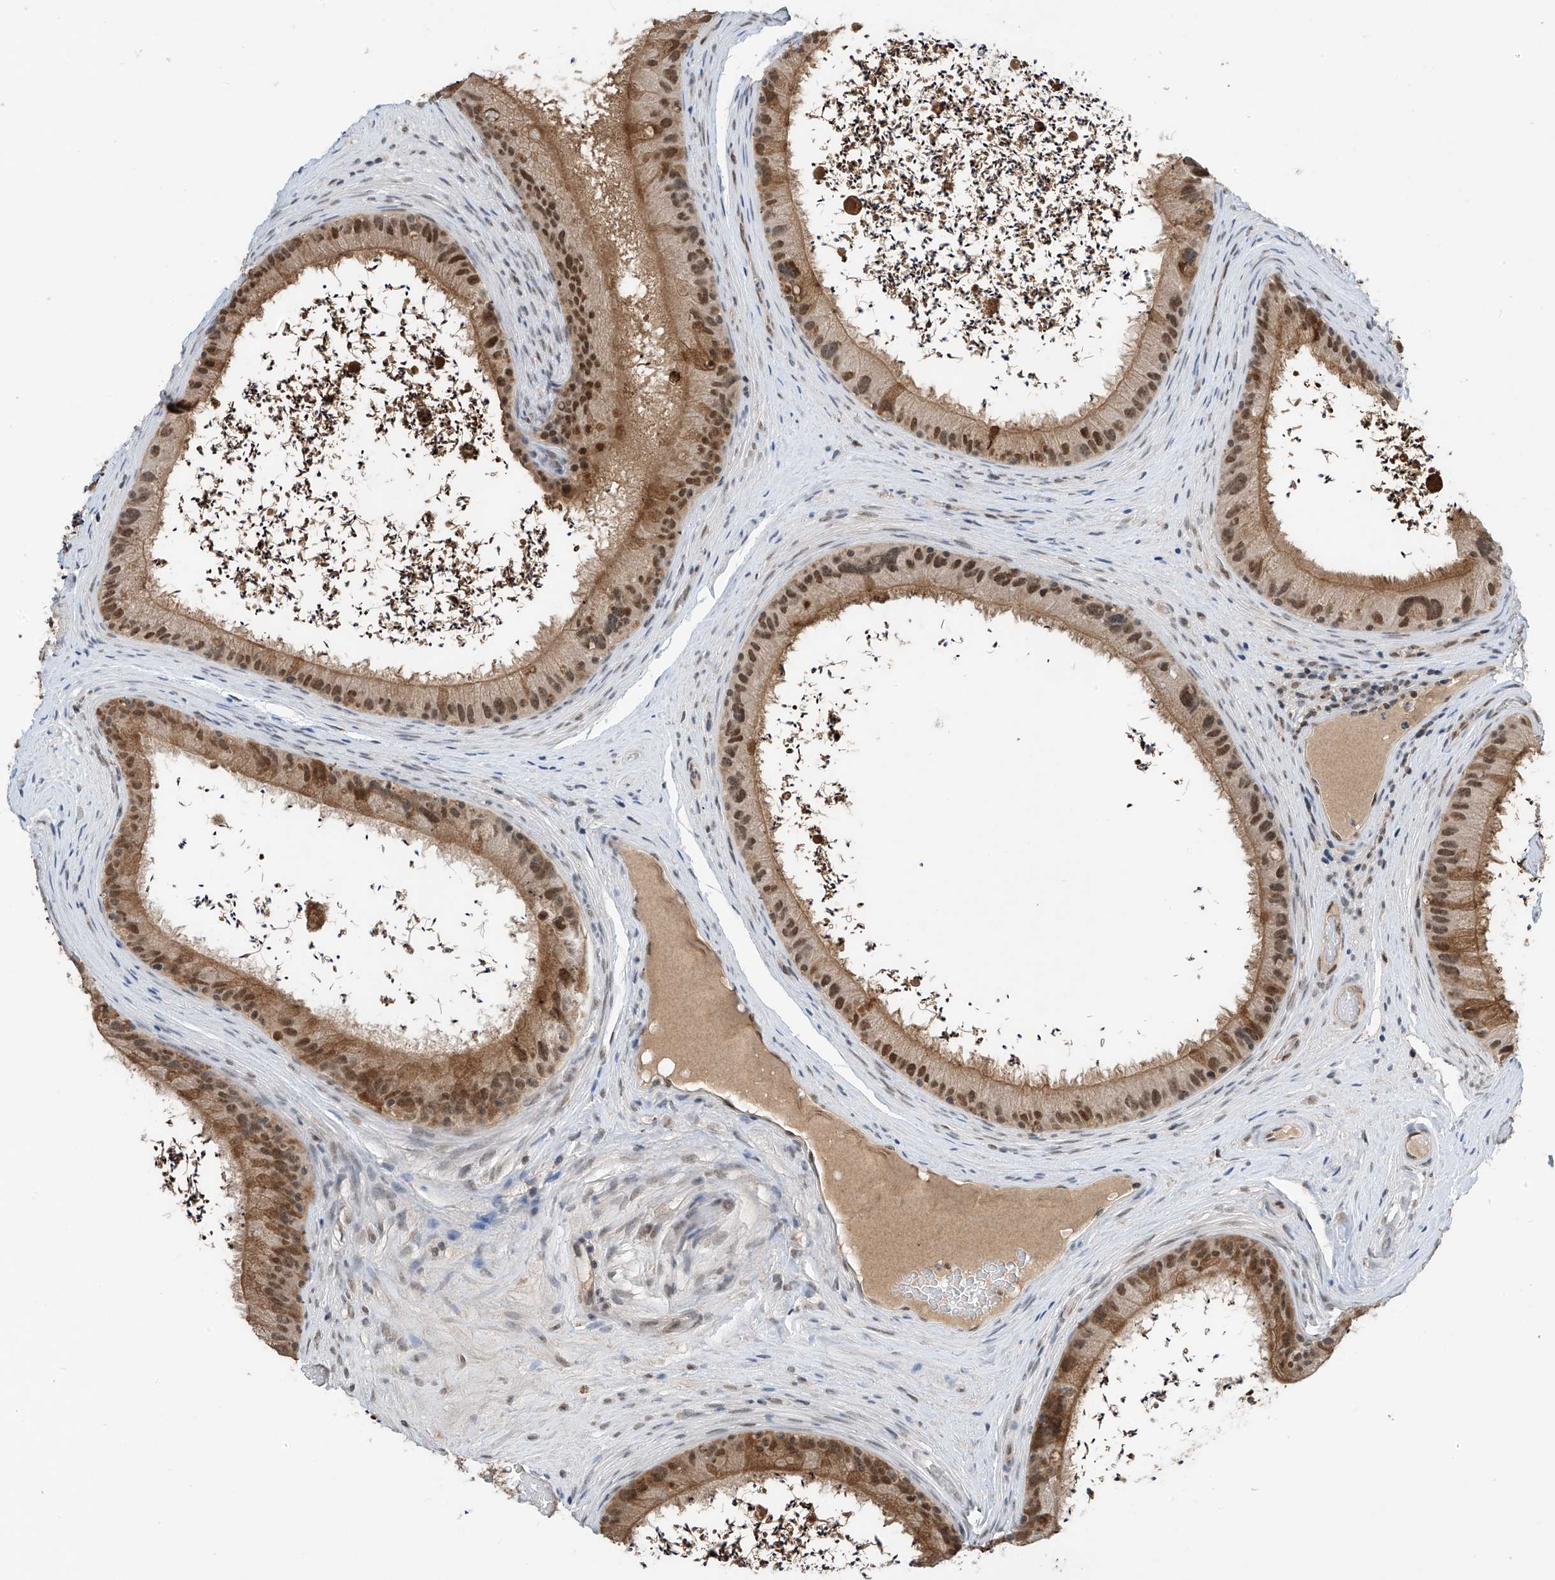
{"staining": {"intensity": "strong", "quantity": ">75%", "location": "cytoplasmic/membranous,nuclear"}, "tissue": "epididymis", "cell_type": "Glandular cells", "image_type": "normal", "snomed": [{"axis": "morphology", "description": "Normal tissue, NOS"}, {"axis": "topography", "description": "Epididymis, spermatic cord, NOS"}], "caption": "The photomicrograph displays immunohistochemical staining of normal epididymis. There is strong cytoplasmic/membranous,nuclear staining is seen in about >75% of glandular cells. Nuclei are stained in blue.", "gene": "RPAIN", "patient": {"sex": "male", "age": 50}}